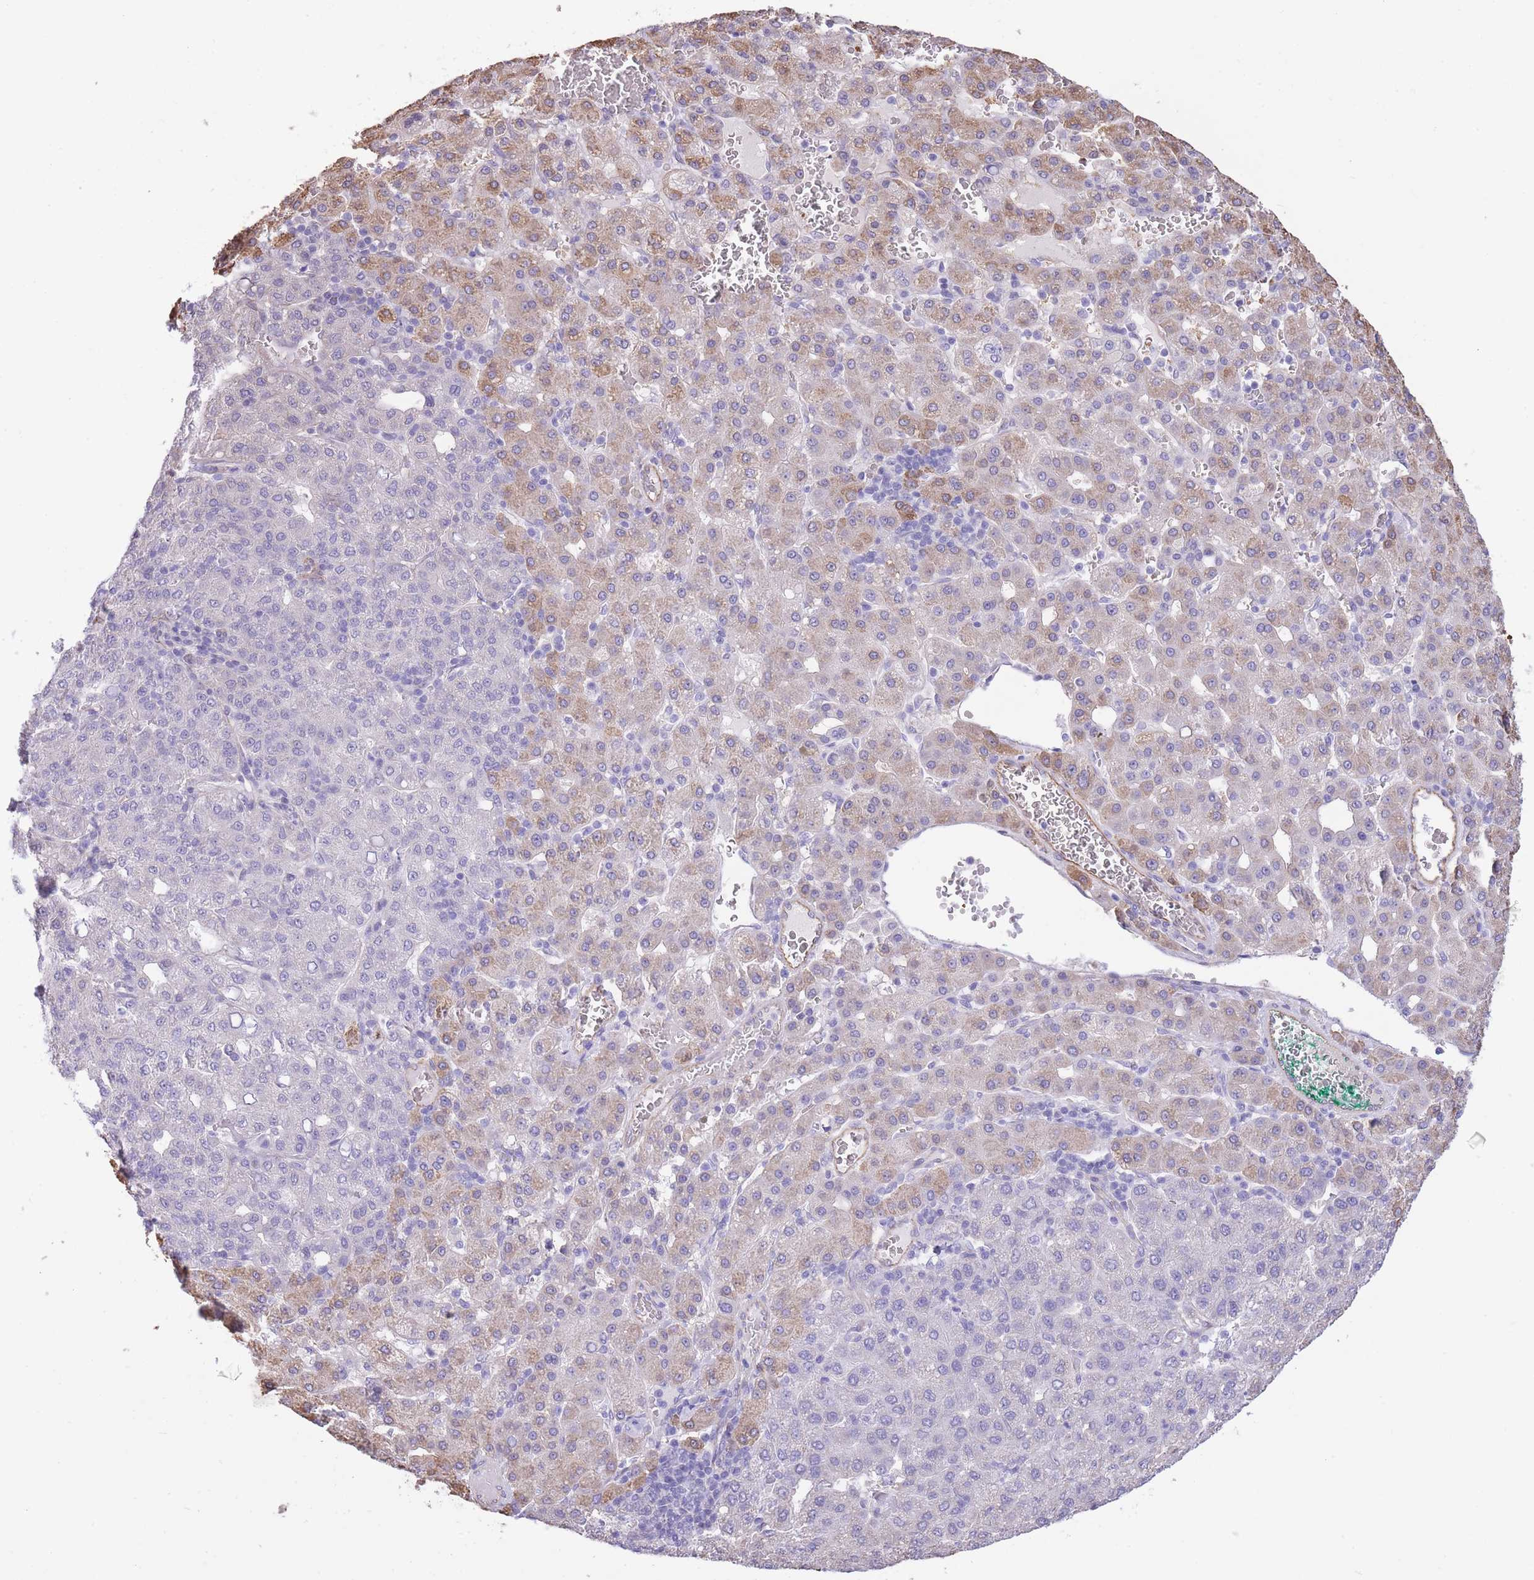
{"staining": {"intensity": "moderate", "quantity": "<25%", "location": "cytoplasmic/membranous"}, "tissue": "liver cancer", "cell_type": "Tumor cells", "image_type": "cancer", "snomed": [{"axis": "morphology", "description": "Carcinoma, Hepatocellular, NOS"}, {"axis": "topography", "description": "Liver"}], "caption": "This image exhibits IHC staining of liver cancer, with low moderate cytoplasmic/membranous expression in about <25% of tumor cells.", "gene": "PSG8", "patient": {"sex": "male", "age": 65}}